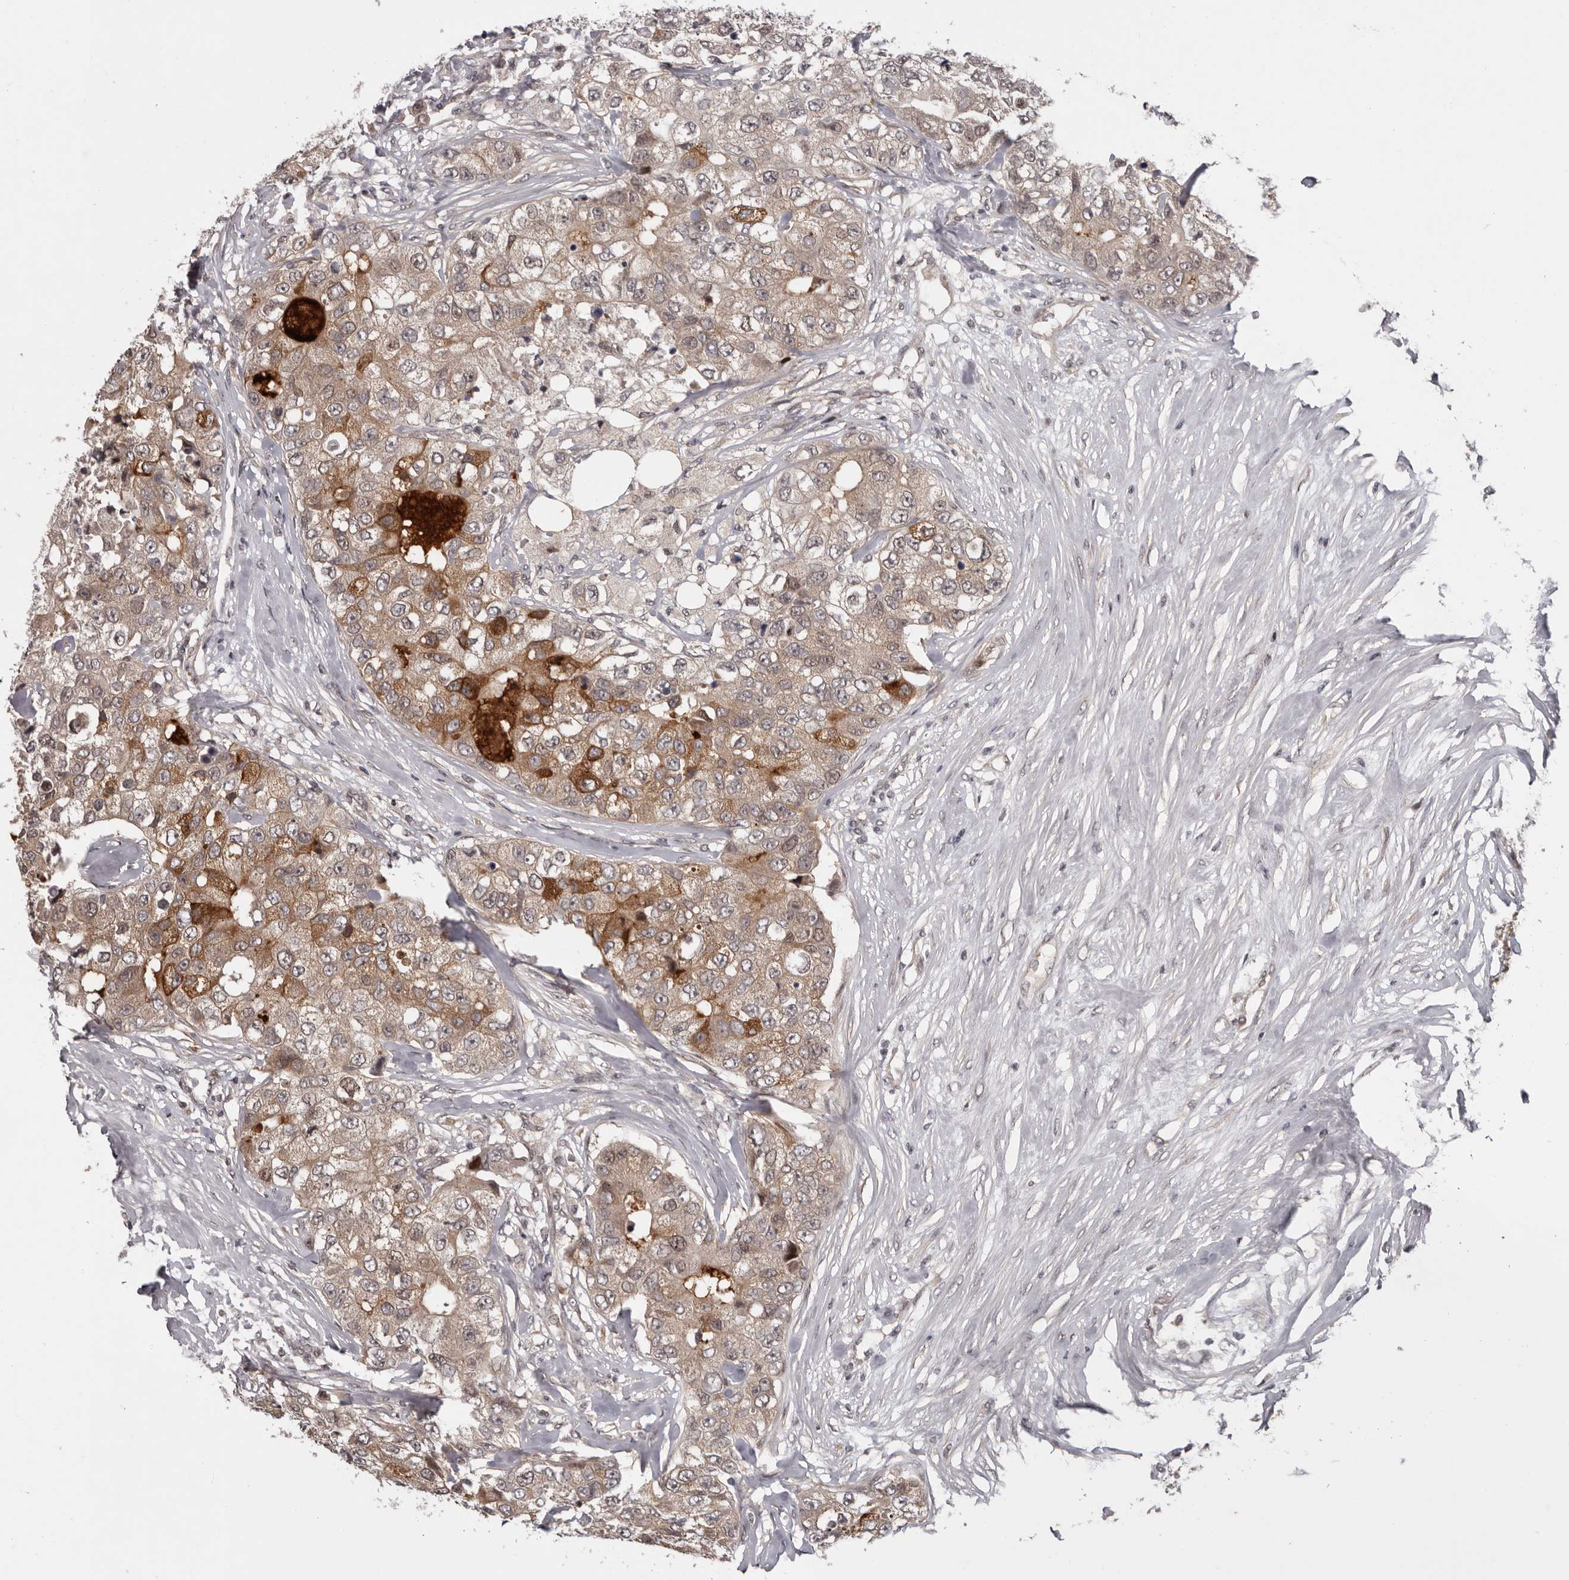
{"staining": {"intensity": "moderate", "quantity": ">75%", "location": "cytoplasmic/membranous"}, "tissue": "breast cancer", "cell_type": "Tumor cells", "image_type": "cancer", "snomed": [{"axis": "morphology", "description": "Duct carcinoma"}, {"axis": "topography", "description": "Breast"}], "caption": "A brown stain labels moderate cytoplasmic/membranous positivity of a protein in human breast infiltrating ductal carcinoma tumor cells.", "gene": "TBX5", "patient": {"sex": "female", "age": 62}}